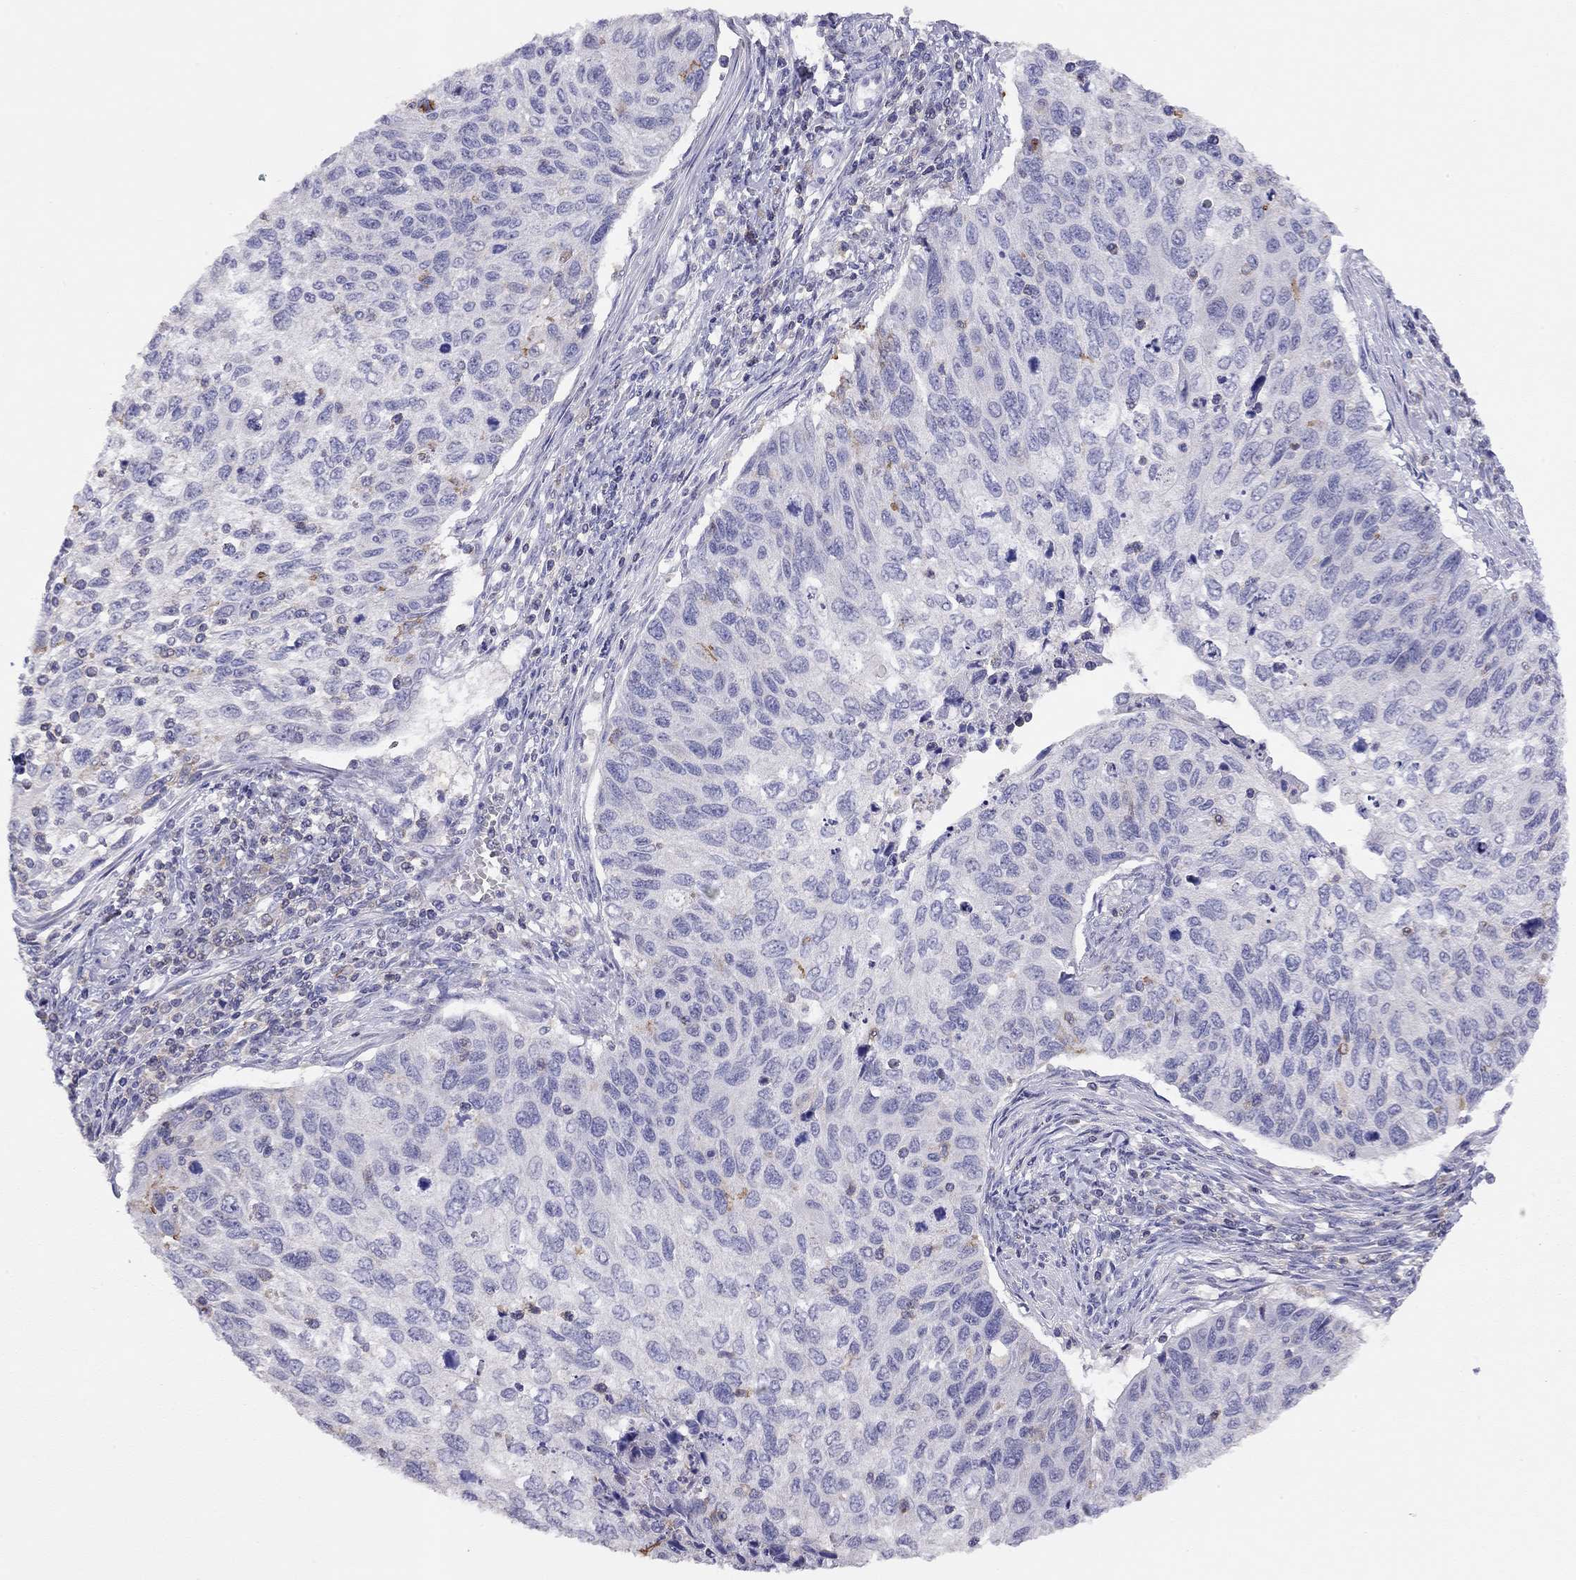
{"staining": {"intensity": "negative", "quantity": "none", "location": "none"}, "tissue": "cervical cancer", "cell_type": "Tumor cells", "image_type": "cancer", "snomed": [{"axis": "morphology", "description": "Squamous cell carcinoma, NOS"}, {"axis": "topography", "description": "Cervix"}], "caption": "Immunohistochemical staining of human cervical cancer exhibits no significant staining in tumor cells.", "gene": "CITED1", "patient": {"sex": "female", "age": 70}}